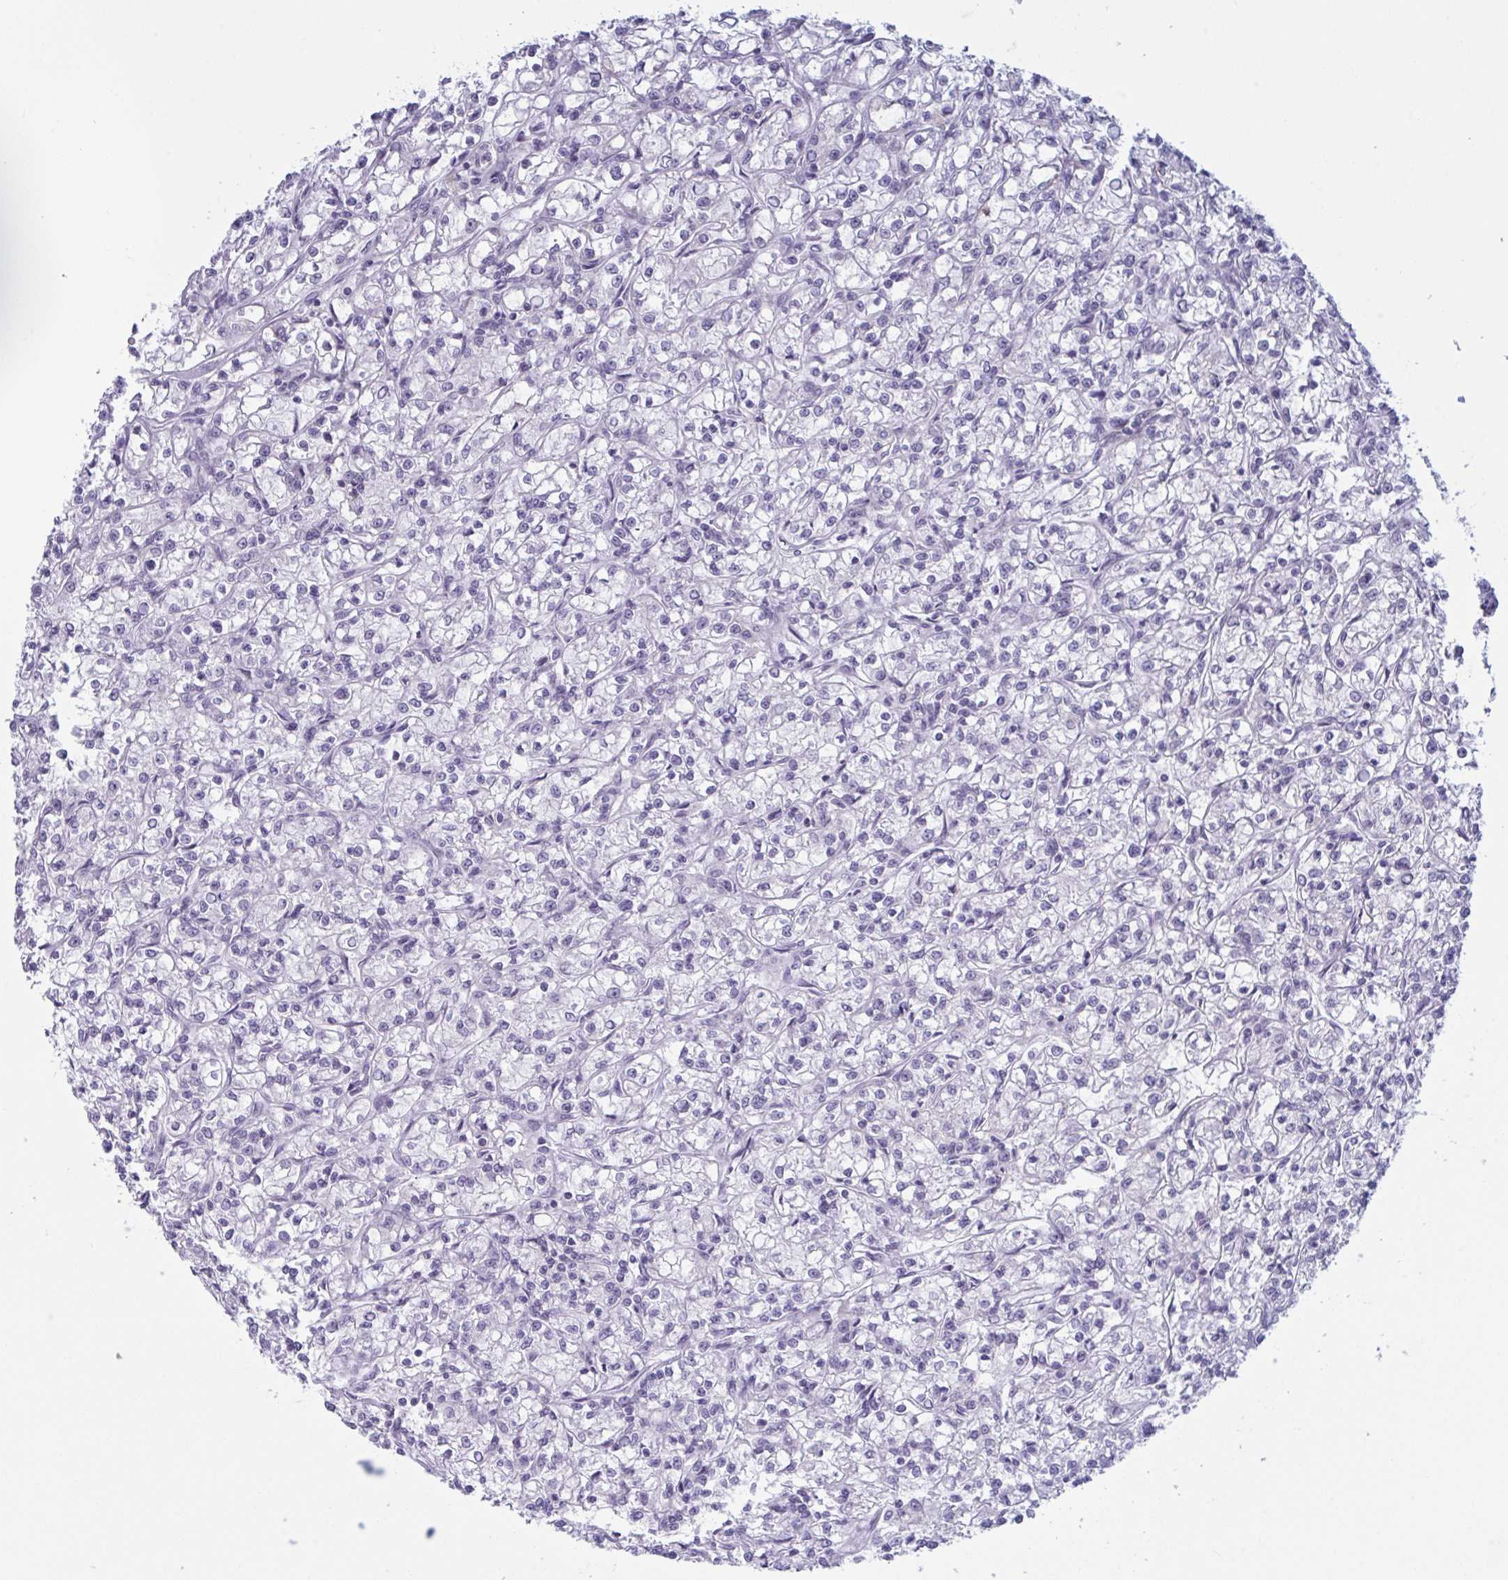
{"staining": {"intensity": "negative", "quantity": "none", "location": "none"}, "tissue": "renal cancer", "cell_type": "Tumor cells", "image_type": "cancer", "snomed": [{"axis": "morphology", "description": "Adenocarcinoma, NOS"}, {"axis": "topography", "description": "Kidney"}], "caption": "A high-resolution photomicrograph shows immunohistochemistry staining of renal adenocarcinoma, which displays no significant staining in tumor cells.", "gene": "TANK", "patient": {"sex": "female", "age": 59}}